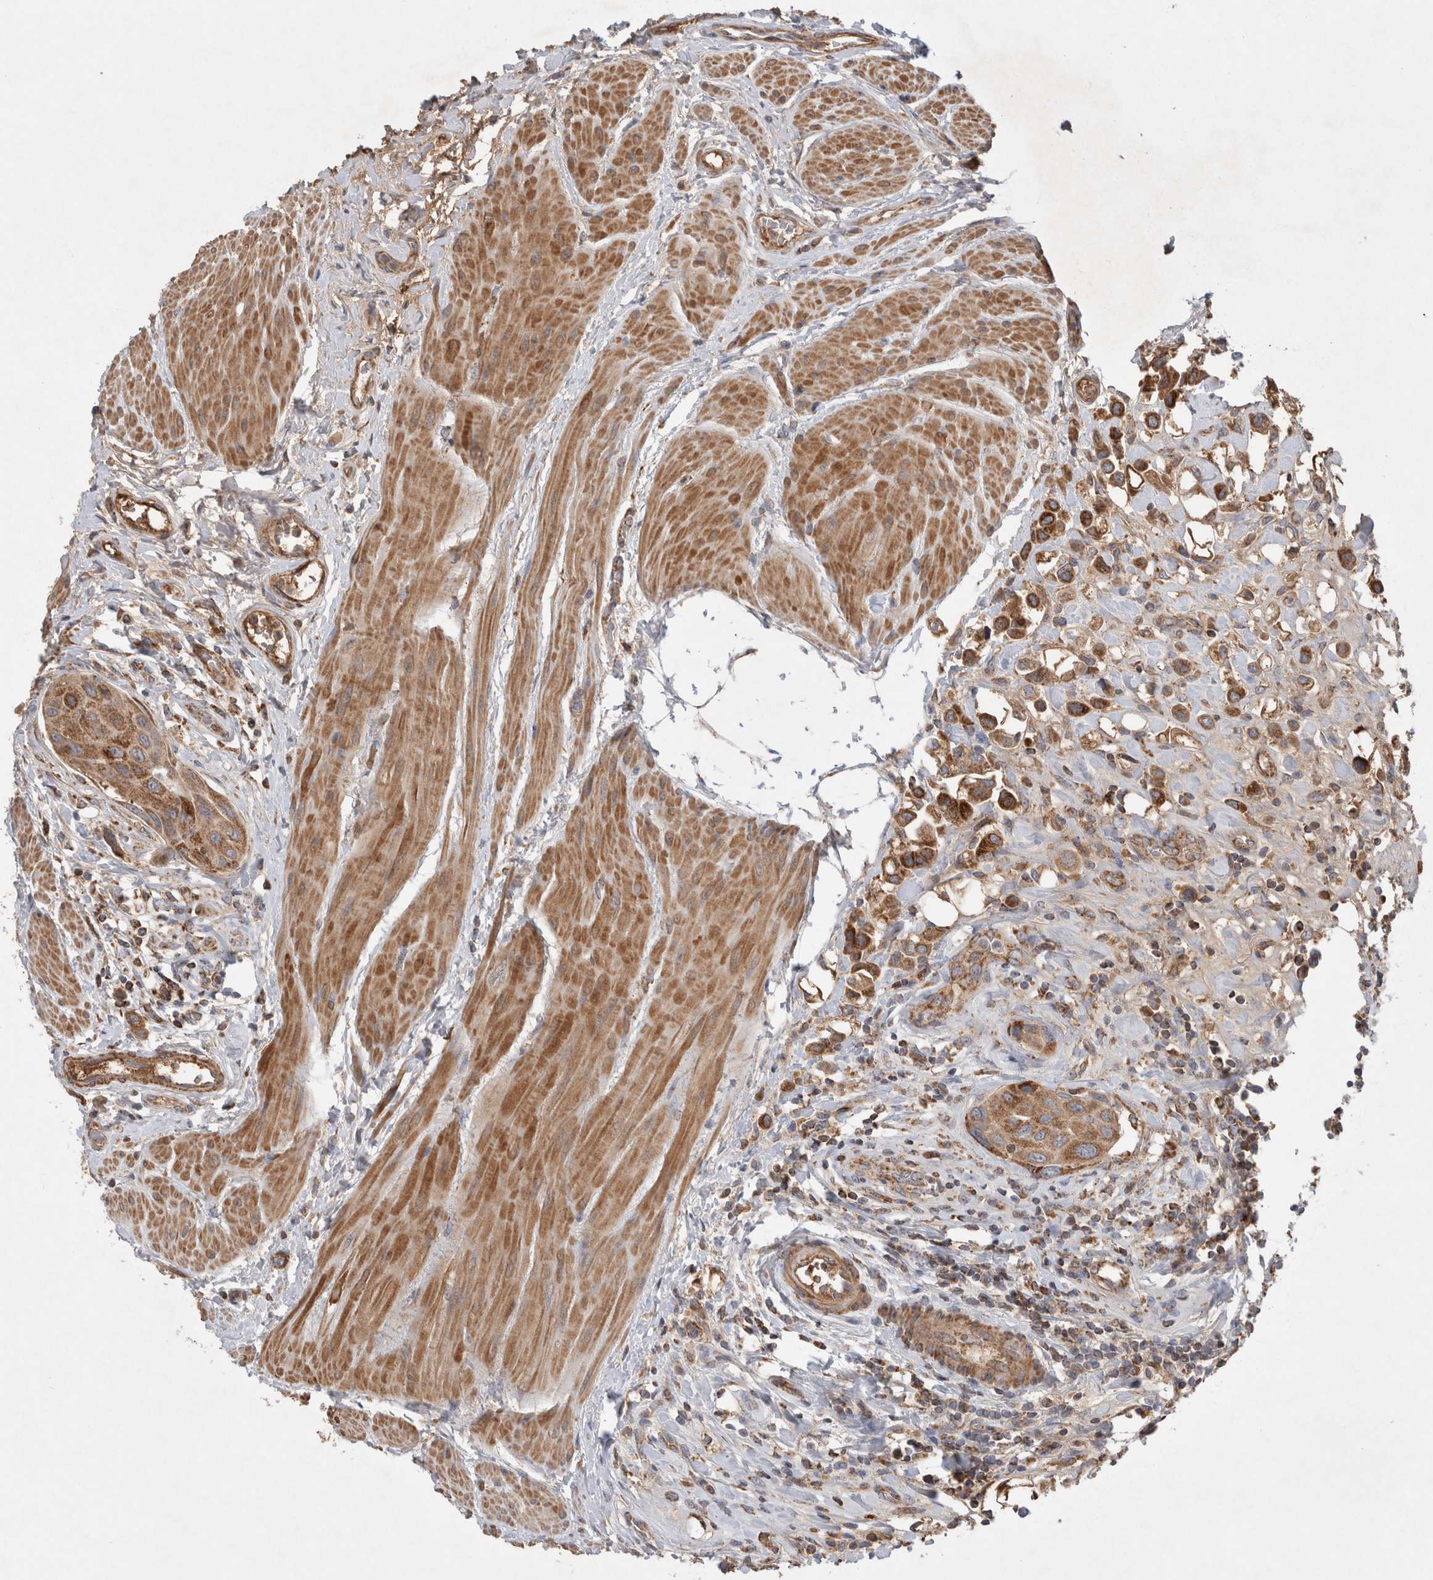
{"staining": {"intensity": "moderate", "quantity": ">75%", "location": "cytoplasmic/membranous"}, "tissue": "urothelial cancer", "cell_type": "Tumor cells", "image_type": "cancer", "snomed": [{"axis": "morphology", "description": "Urothelial carcinoma, High grade"}, {"axis": "topography", "description": "Urinary bladder"}], "caption": "DAB immunohistochemical staining of high-grade urothelial carcinoma demonstrates moderate cytoplasmic/membranous protein expression in approximately >75% of tumor cells.", "gene": "MRPS28", "patient": {"sex": "male", "age": 50}}